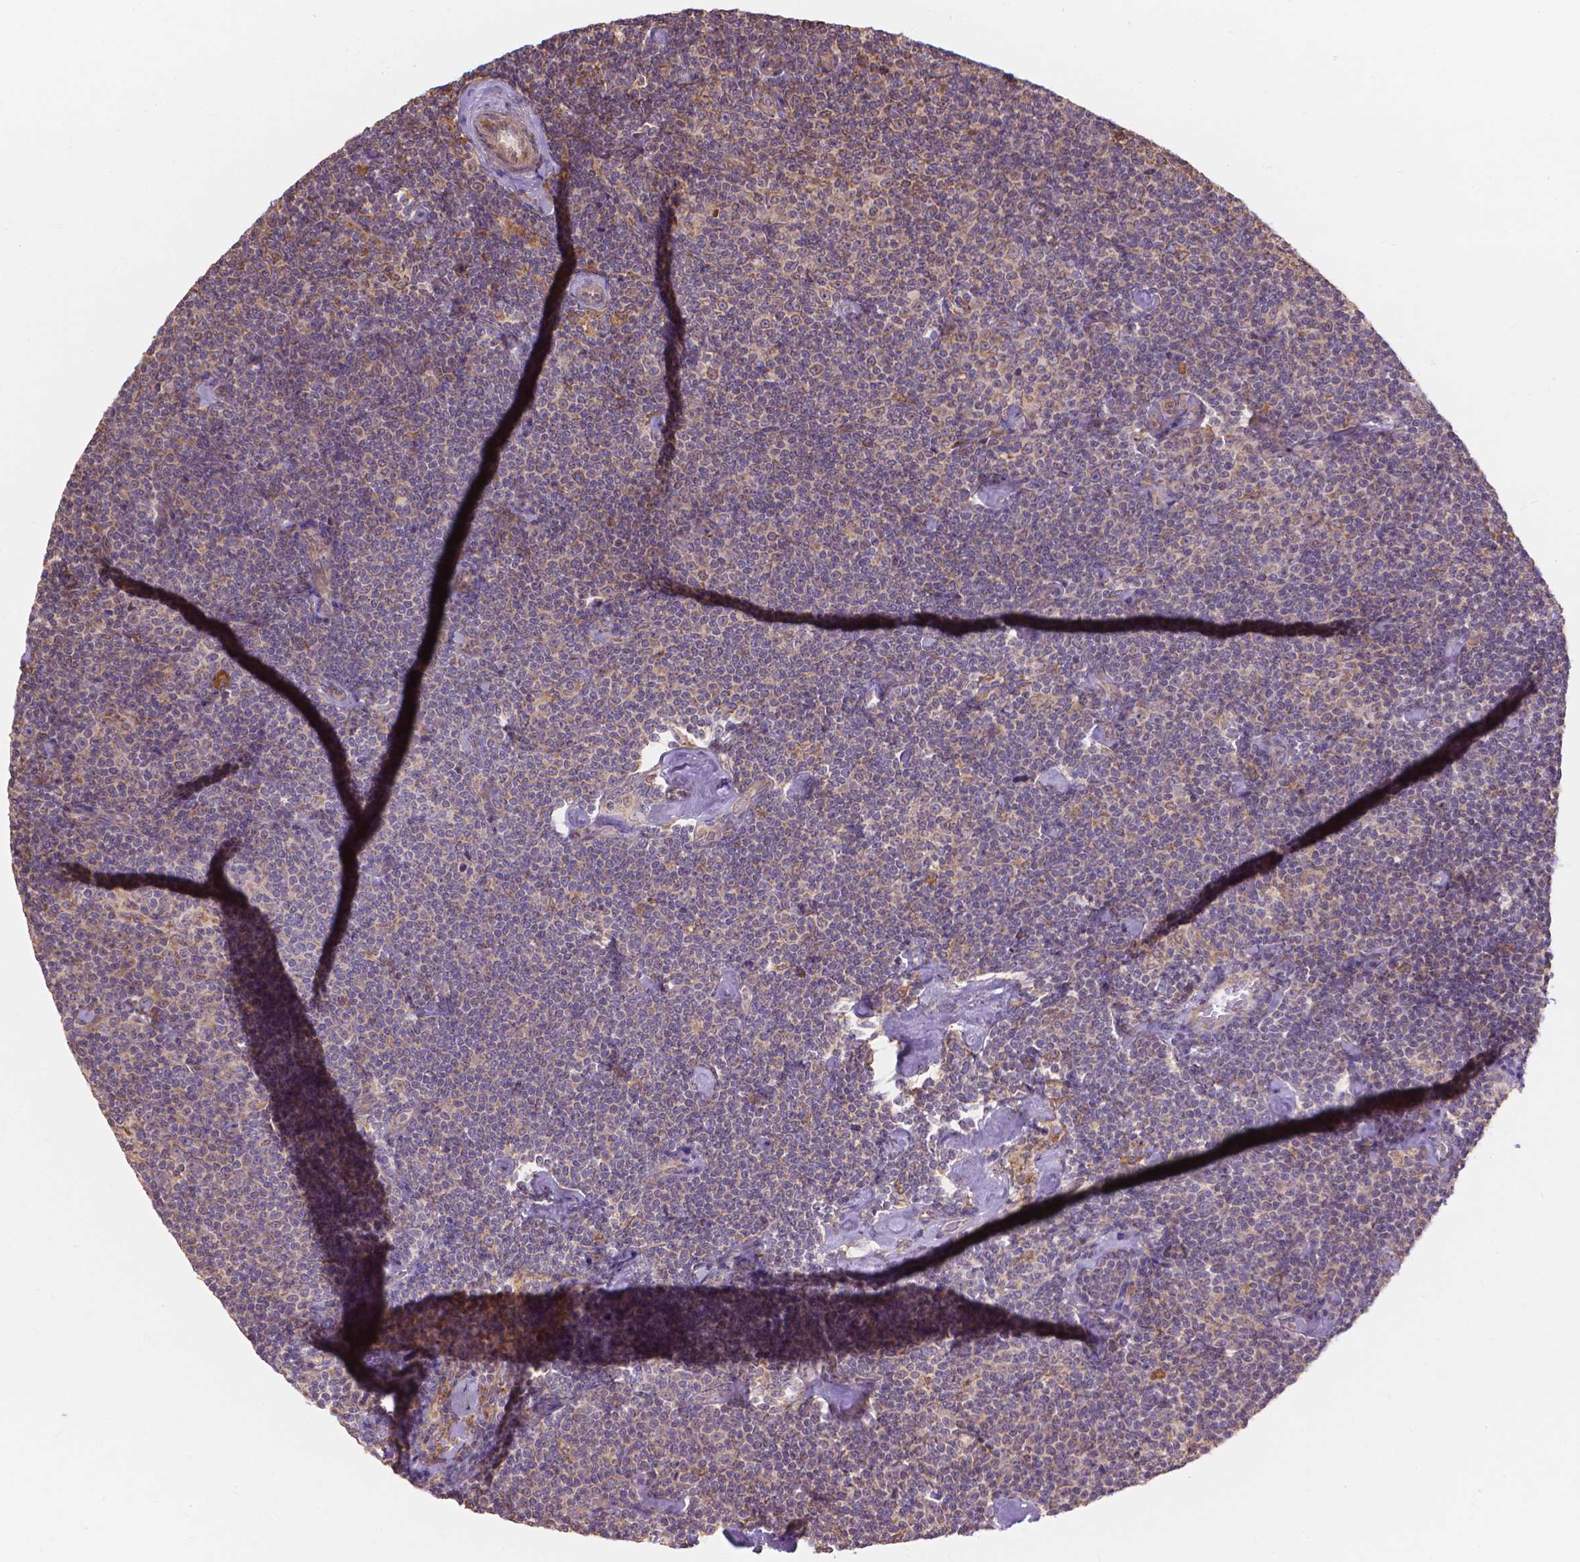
{"staining": {"intensity": "weak", "quantity": ">75%", "location": "cytoplasmic/membranous"}, "tissue": "lymphoma", "cell_type": "Tumor cells", "image_type": "cancer", "snomed": [{"axis": "morphology", "description": "Malignant lymphoma, non-Hodgkin's type, Low grade"}, {"axis": "topography", "description": "Lymph node"}], "caption": "A high-resolution micrograph shows immunohistochemistry staining of lymphoma, which displays weak cytoplasmic/membranous staining in about >75% of tumor cells. The protein of interest is shown in brown color, while the nuclei are stained blue.", "gene": "TAB2", "patient": {"sex": "male", "age": 81}}